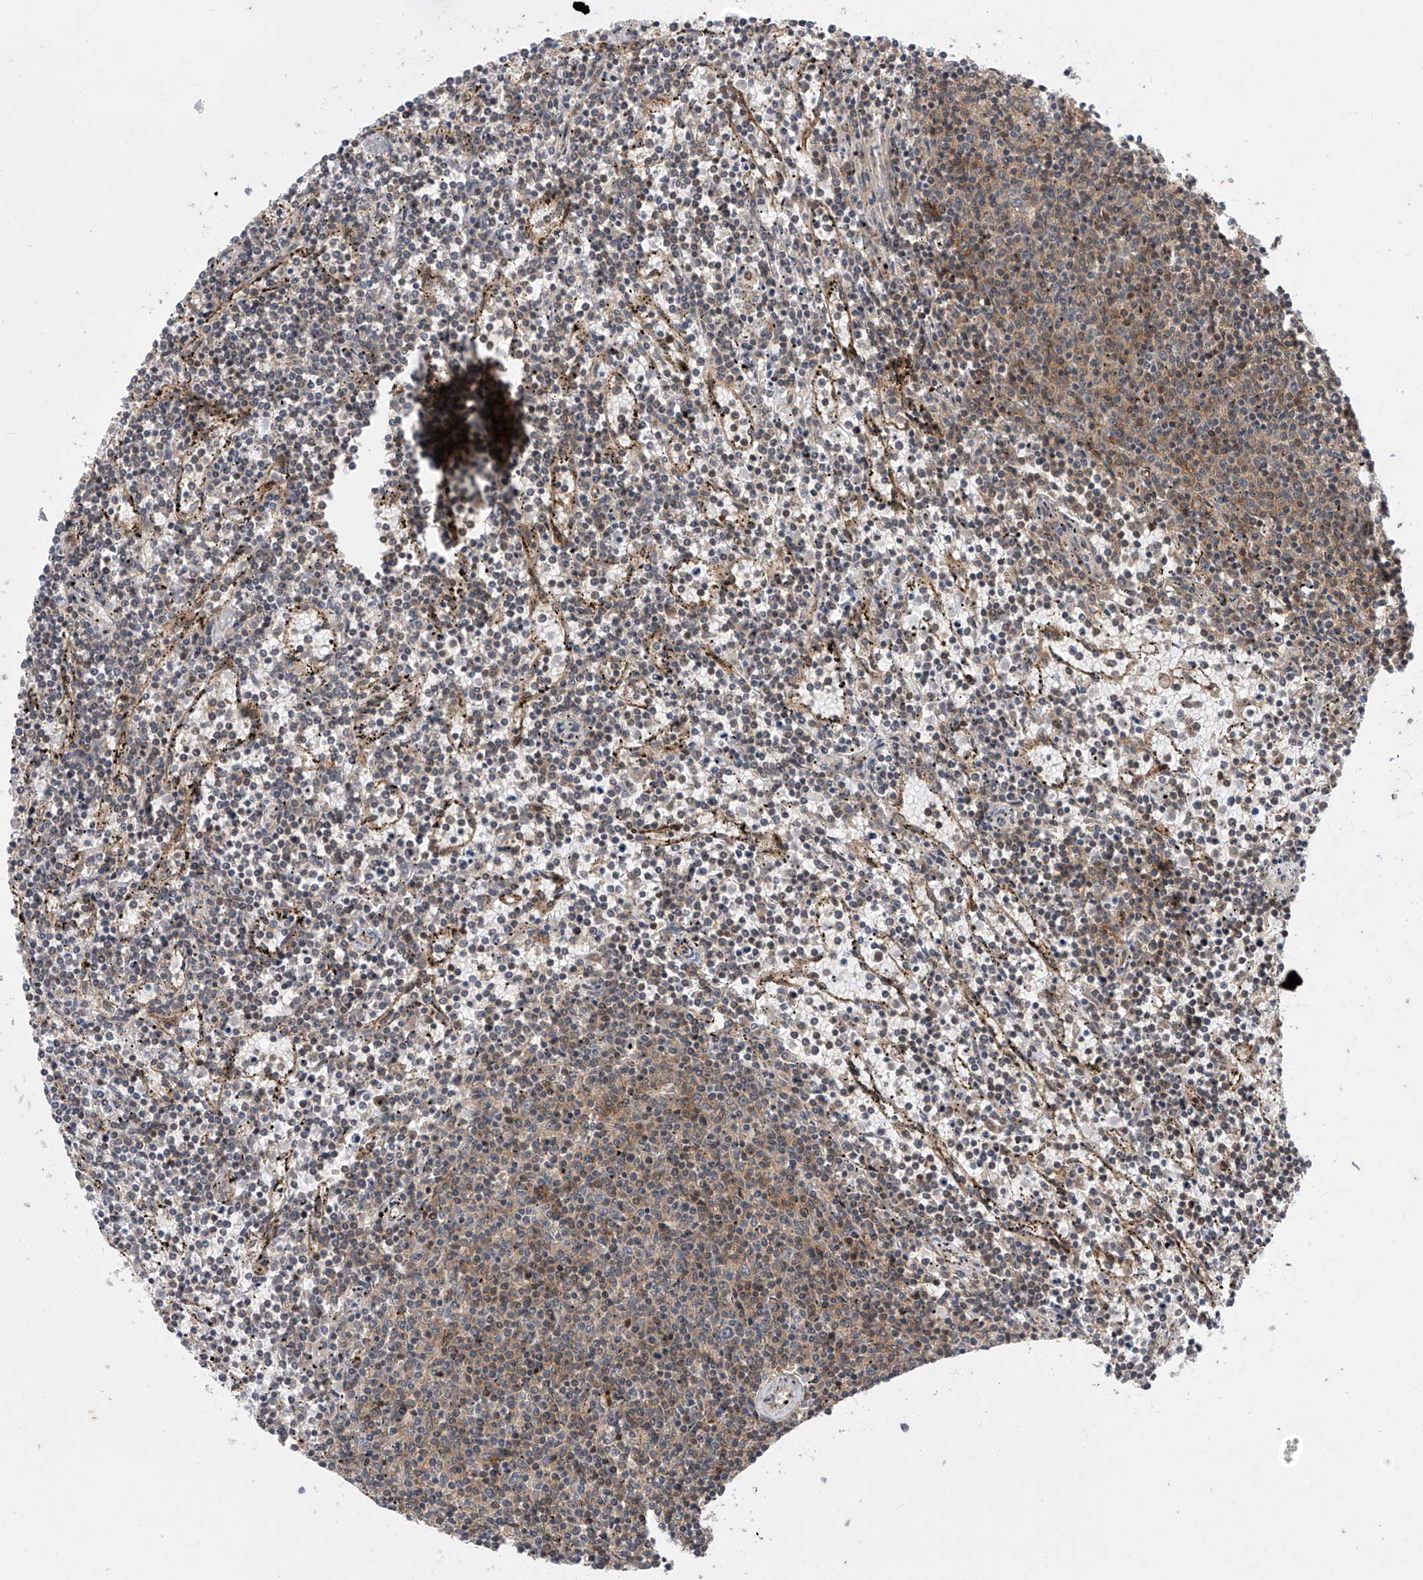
{"staining": {"intensity": "weak", "quantity": "25%-75%", "location": "cytoplasmic/membranous"}, "tissue": "lymphoma", "cell_type": "Tumor cells", "image_type": "cancer", "snomed": [{"axis": "morphology", "description": "Malignant lymphoma, non-Hodgkin's type, Low grade"}, {"axis": "topography", "description": "Spleen"}], "caption": "DAB (3,3'-diaminobenzidine) immunohistochemical staining of lymphoma displays weak cytoplasmic/membranous protein expression in approximately 25%-75% of tumor cells. (IHC, brightfield microscopy, high magnification).", "gene": "LAGE3", "patient": {"sex": "female", "age": 50}}